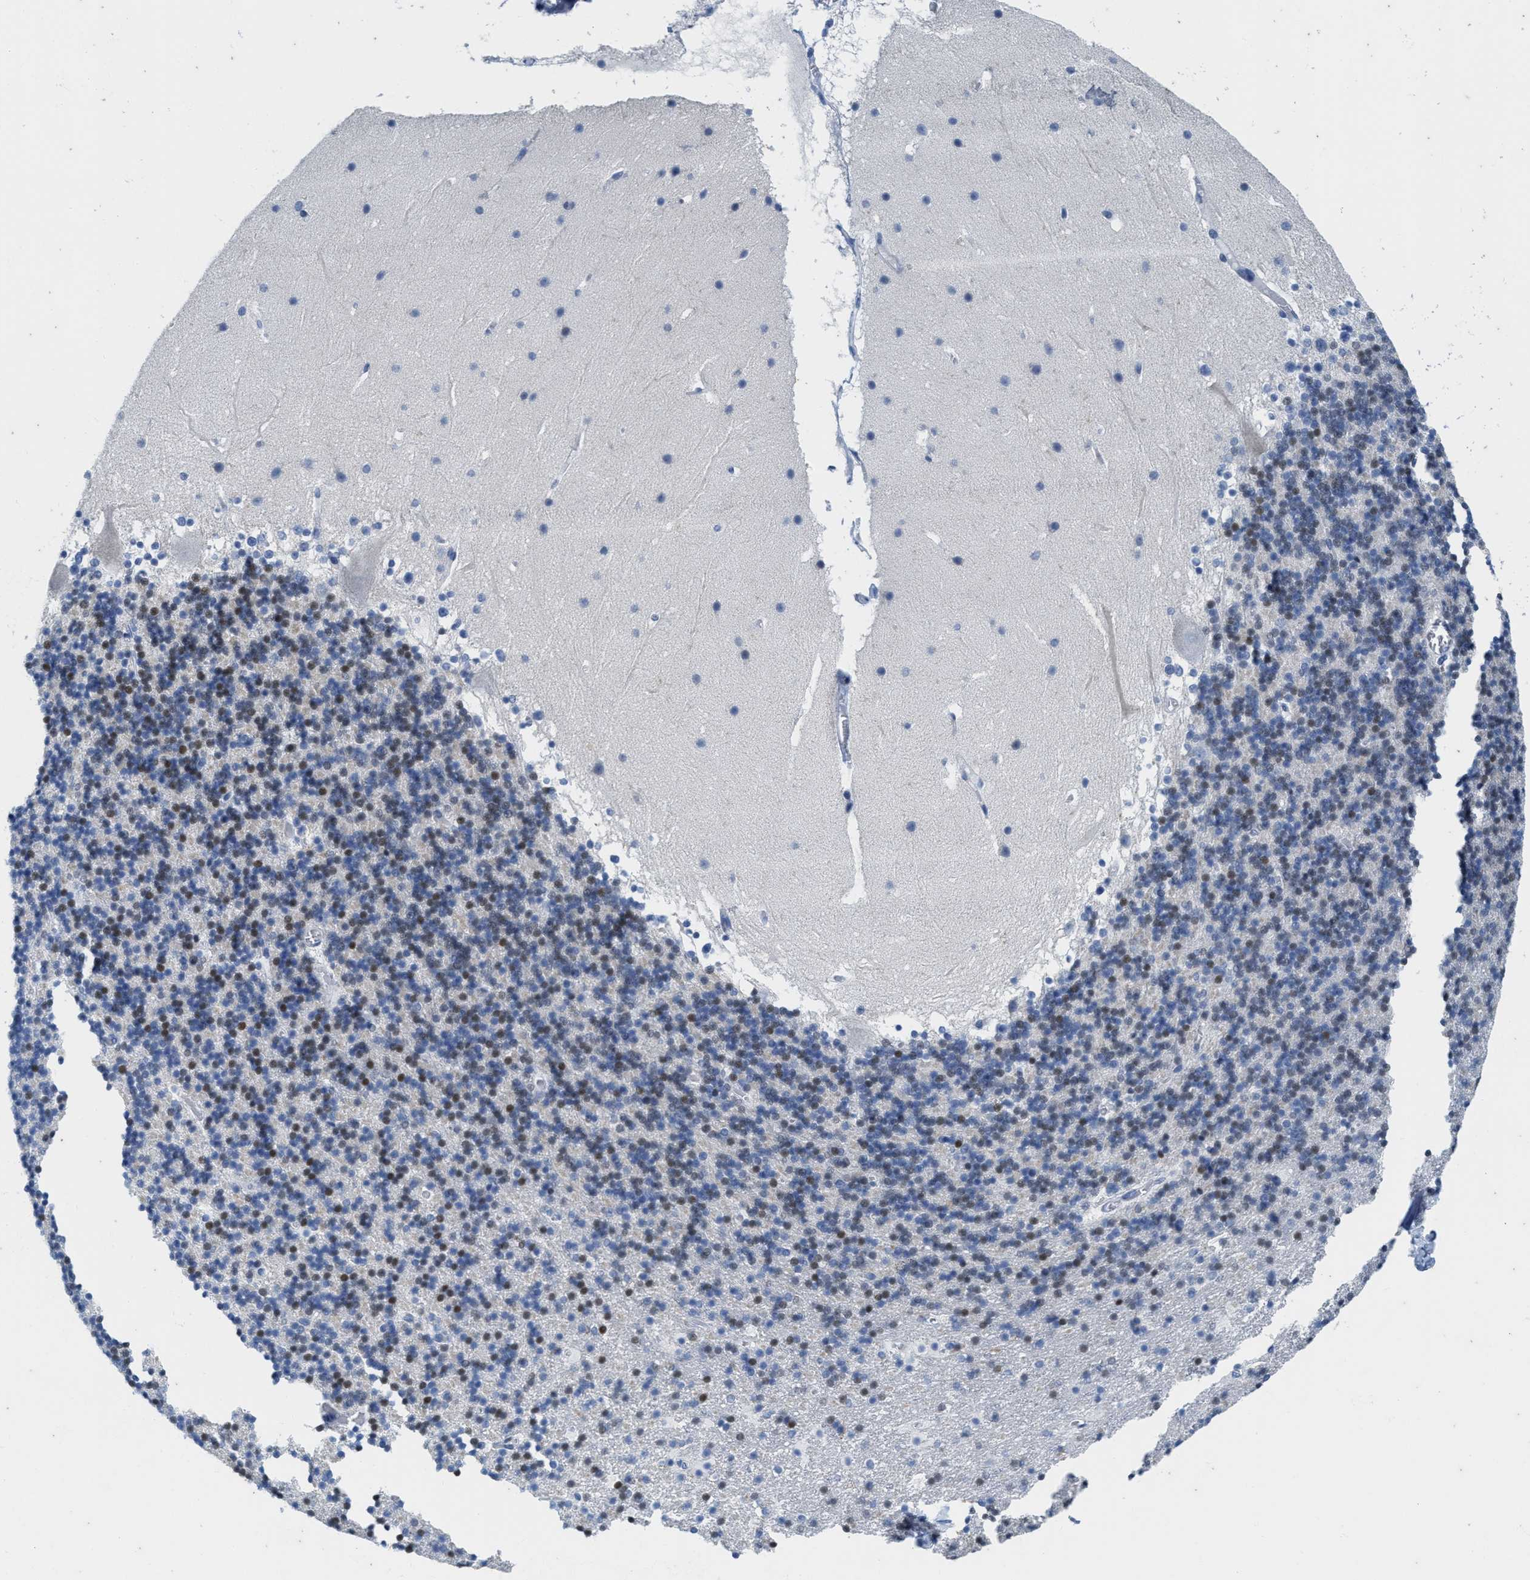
{"staining": {"intensity": "weak", "quantity": "25%-75%", "location": "nuclear"}, "tissue": "cerebellum", "cell_type": "Cells in granular layer", "image_type": "normal", "snomed": [{"axis": "morphology", "description": "Normal tissue, NOS"}, {"axis": "topography", "description": "Cerebellum"}], "caption": "DAB immunohistochemical staining of unremarkable cerebellum demonstrates weak nuclear protein expression in about 25%-75% of cells in granular layer.", "gene": "ABCB11", "patient": {"sex": "male", "age": 45}}